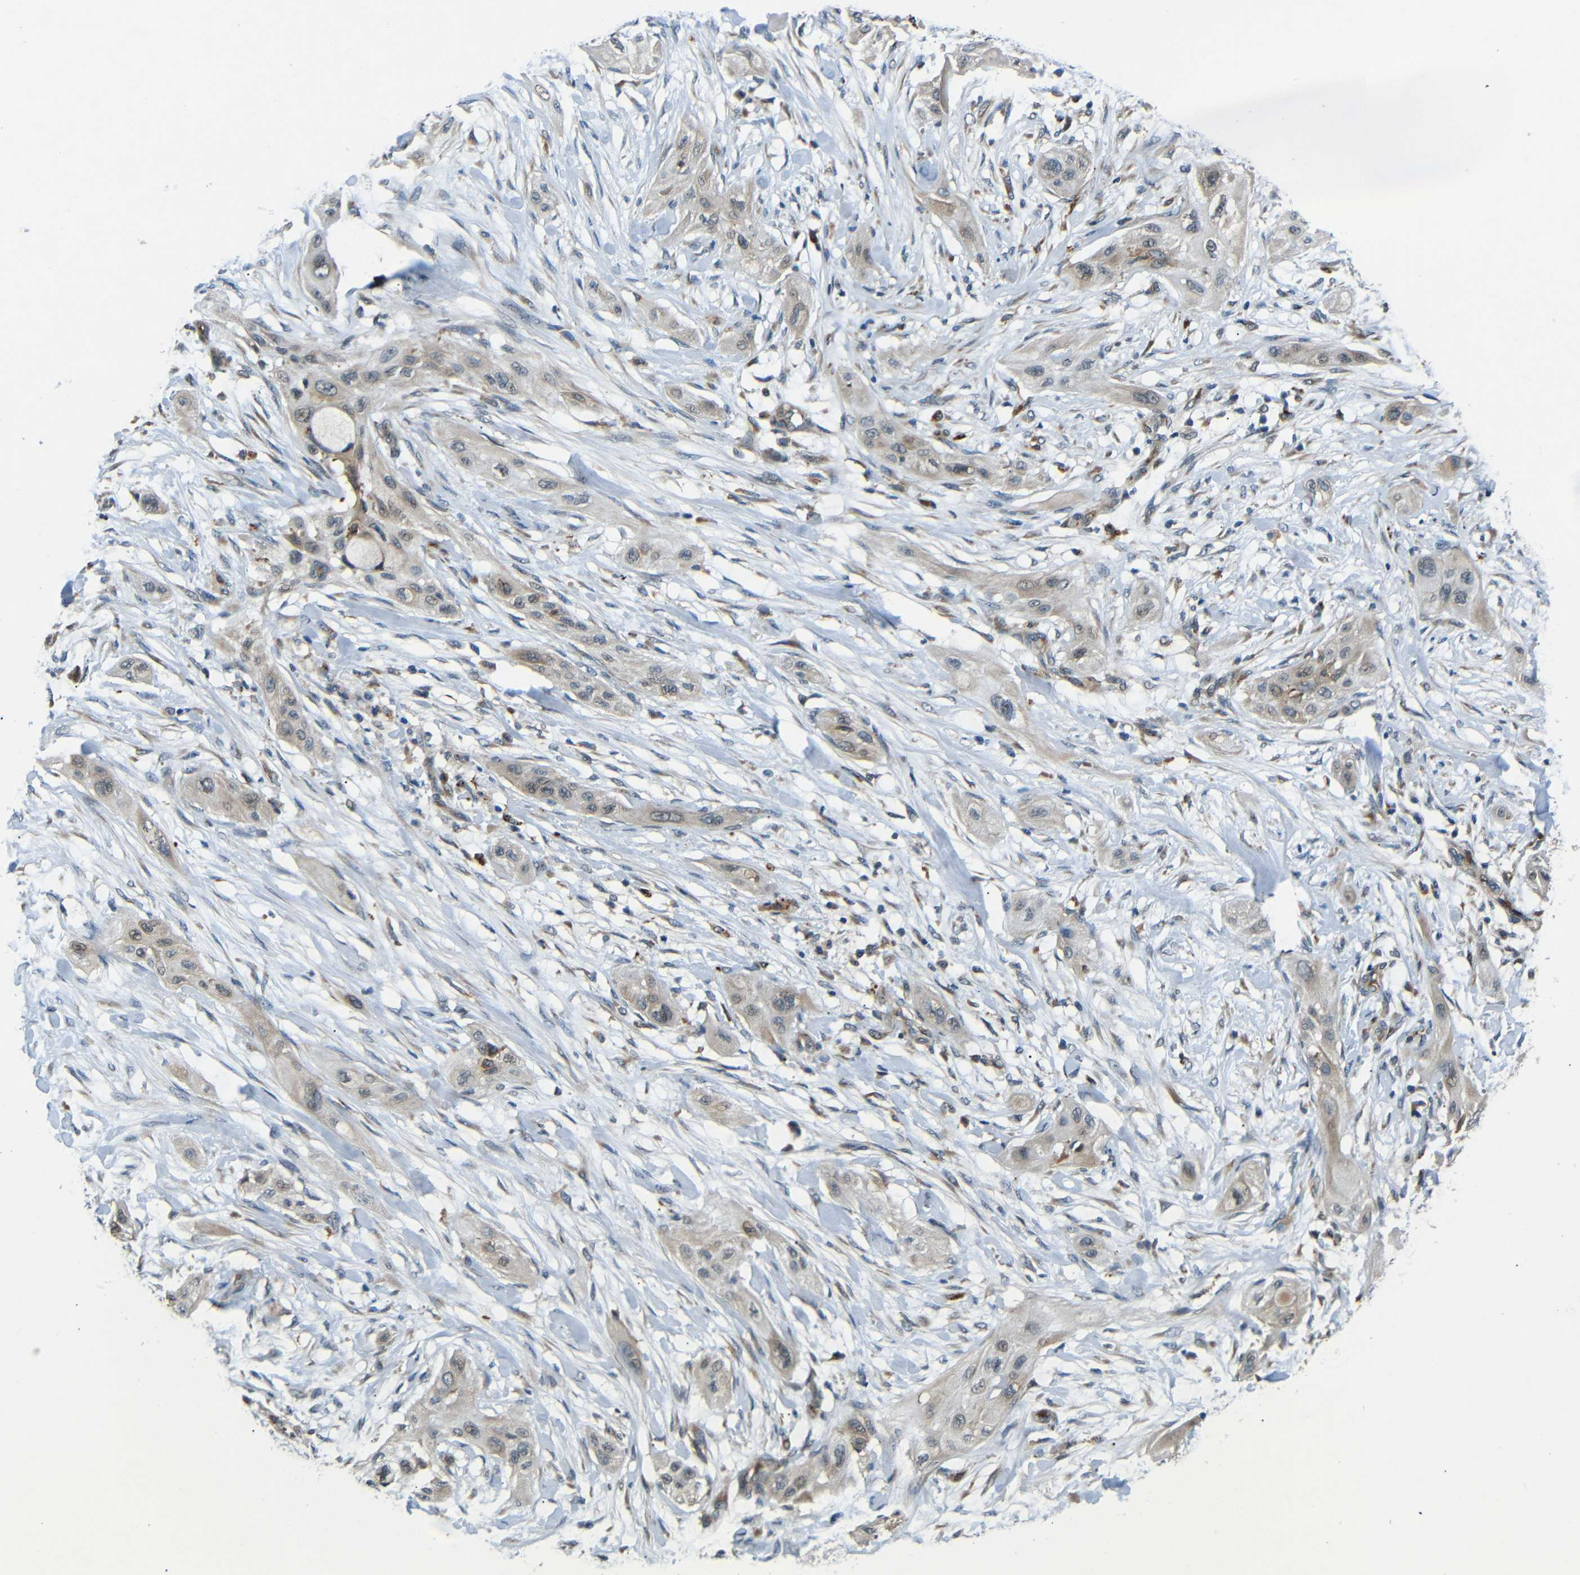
{"staining": {"intensity": "weak", "quantity": ">75%", "location": "cytoplasmic/membranous"}, "tissue": "lung cancer", "cell_type": "Tumor cells", "image_type": "cancer", "snomed": [{"axis": "morphology", "description": "Squamous cell carcinoma, NOS"}, {"axis": "topography", "description": "Lung"}], "caption": "Weak cytoplasmic/membranous expression for a protein is seen in about >75% of tumor cells of lung cancer (squamous cell carcinoma) using IHC.", "gene": "ATP7A", "patient": {"sex": "female", "age": 47}}